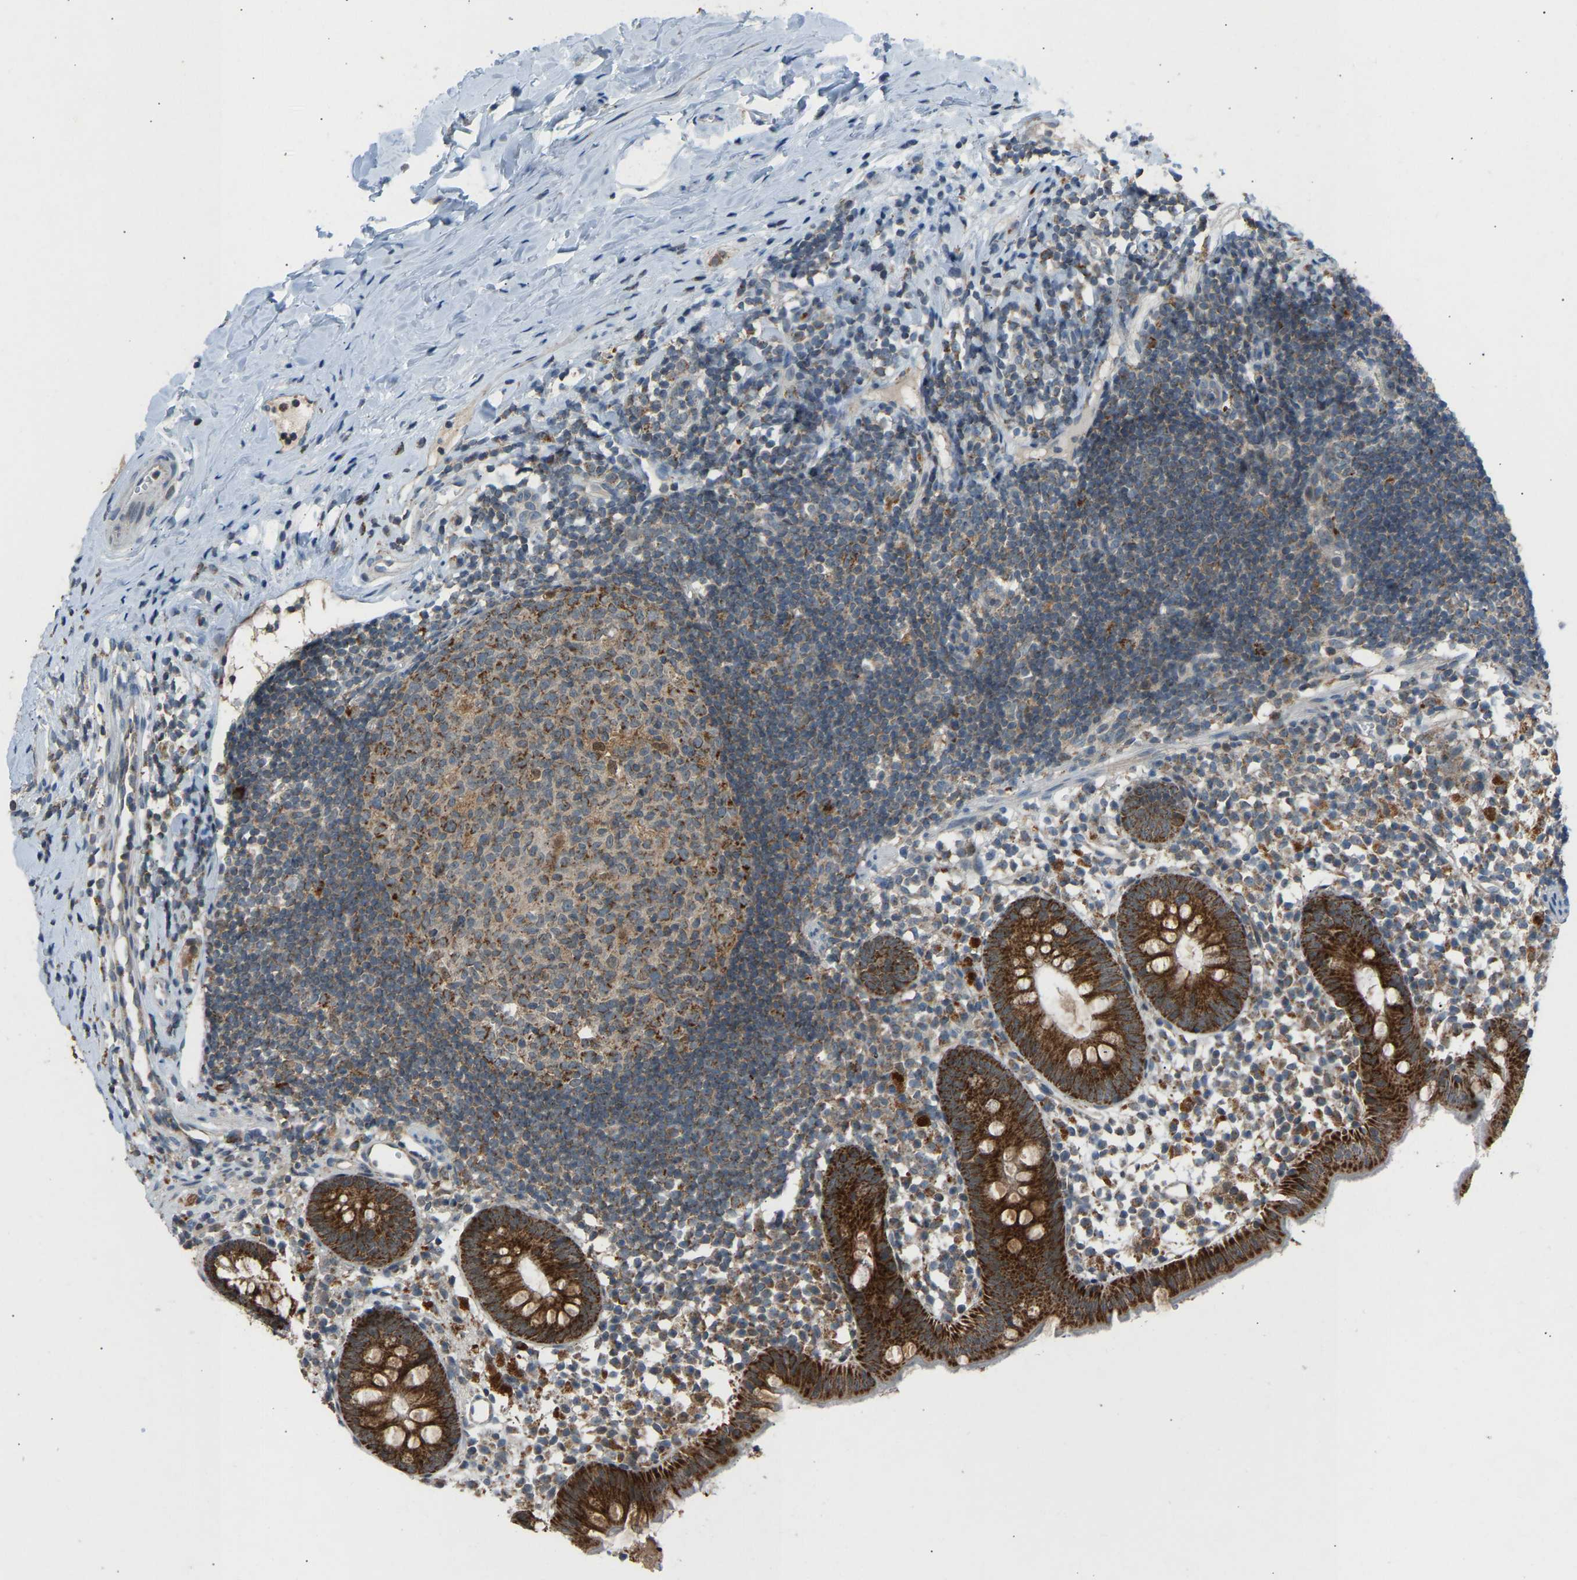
{"staining": {"intensity": "strong", "quantity": ">75%", "location": "cytoplasmic/membranous"}, "tissue": "appendix", "cell_type": "Glandular cells", "image_type": "normal", "snomed": [{"axis": "morphology", "description": "Normal tissue, NOS"}, {"axis": "topography", "description": "Appendix"}], "caption": "Appendix stained for a protein (brown) reveals strong cytoplasmic/membranous positive positivity in about >75% of glandular cells.", "gene": "SLIRP", "patient": {"sex": "female", "age": 20}}